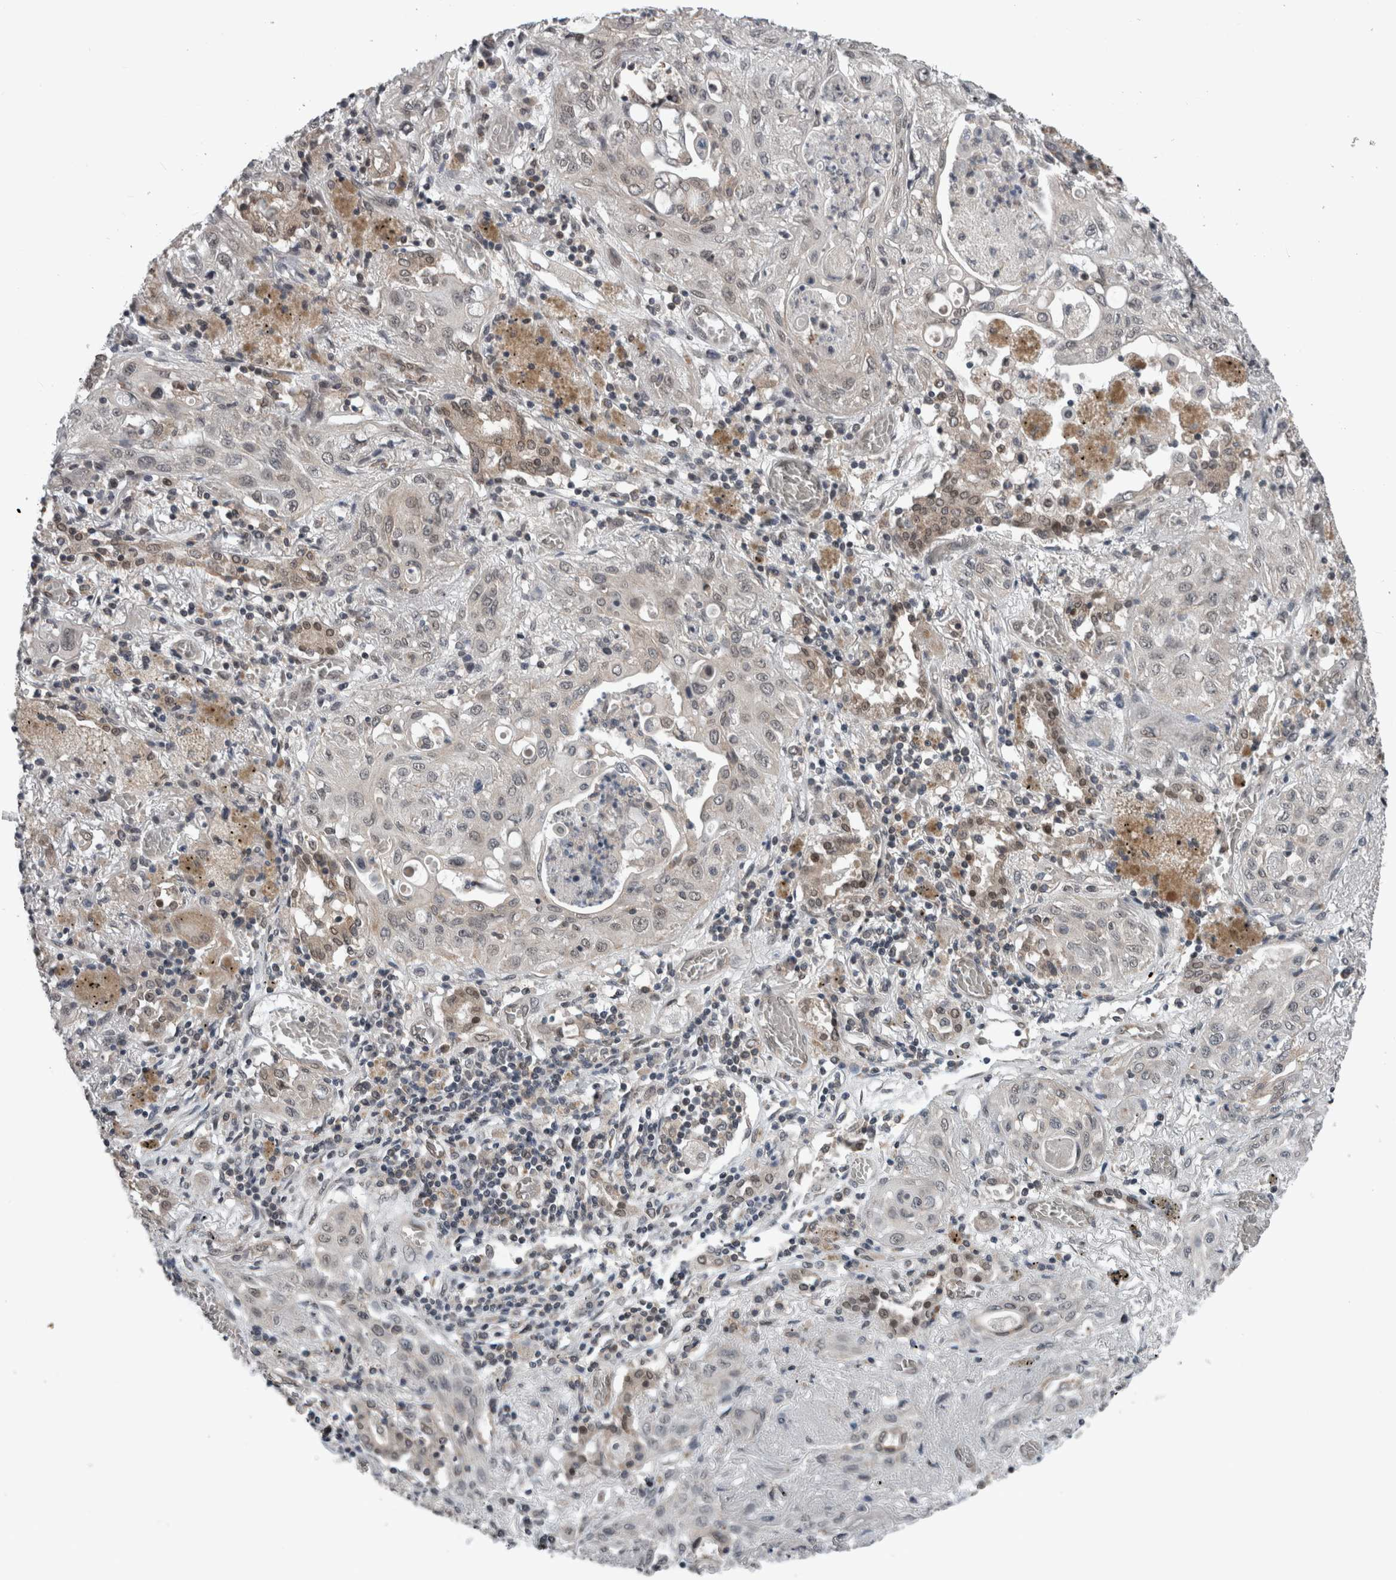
{"staining": {"intensity": "negative", "quantity": "none", "location": "none"}, "tissue": "lung cancer", "cell_type": "Tumor cells", "image_type": "cancer", "snomed": [{"axis": "morphology", "description": "Squamous cell carcinoma, NOS"}, {"axis": "topography", "description": "Lung"}], "caption": "Protein analysis of lung cancer demonstrates no significant expression in tumor cells. (DAB immunohistochemistry, high magnification).", "gene": "ENY2", "patient": {"sex": "female", "age": 47}}